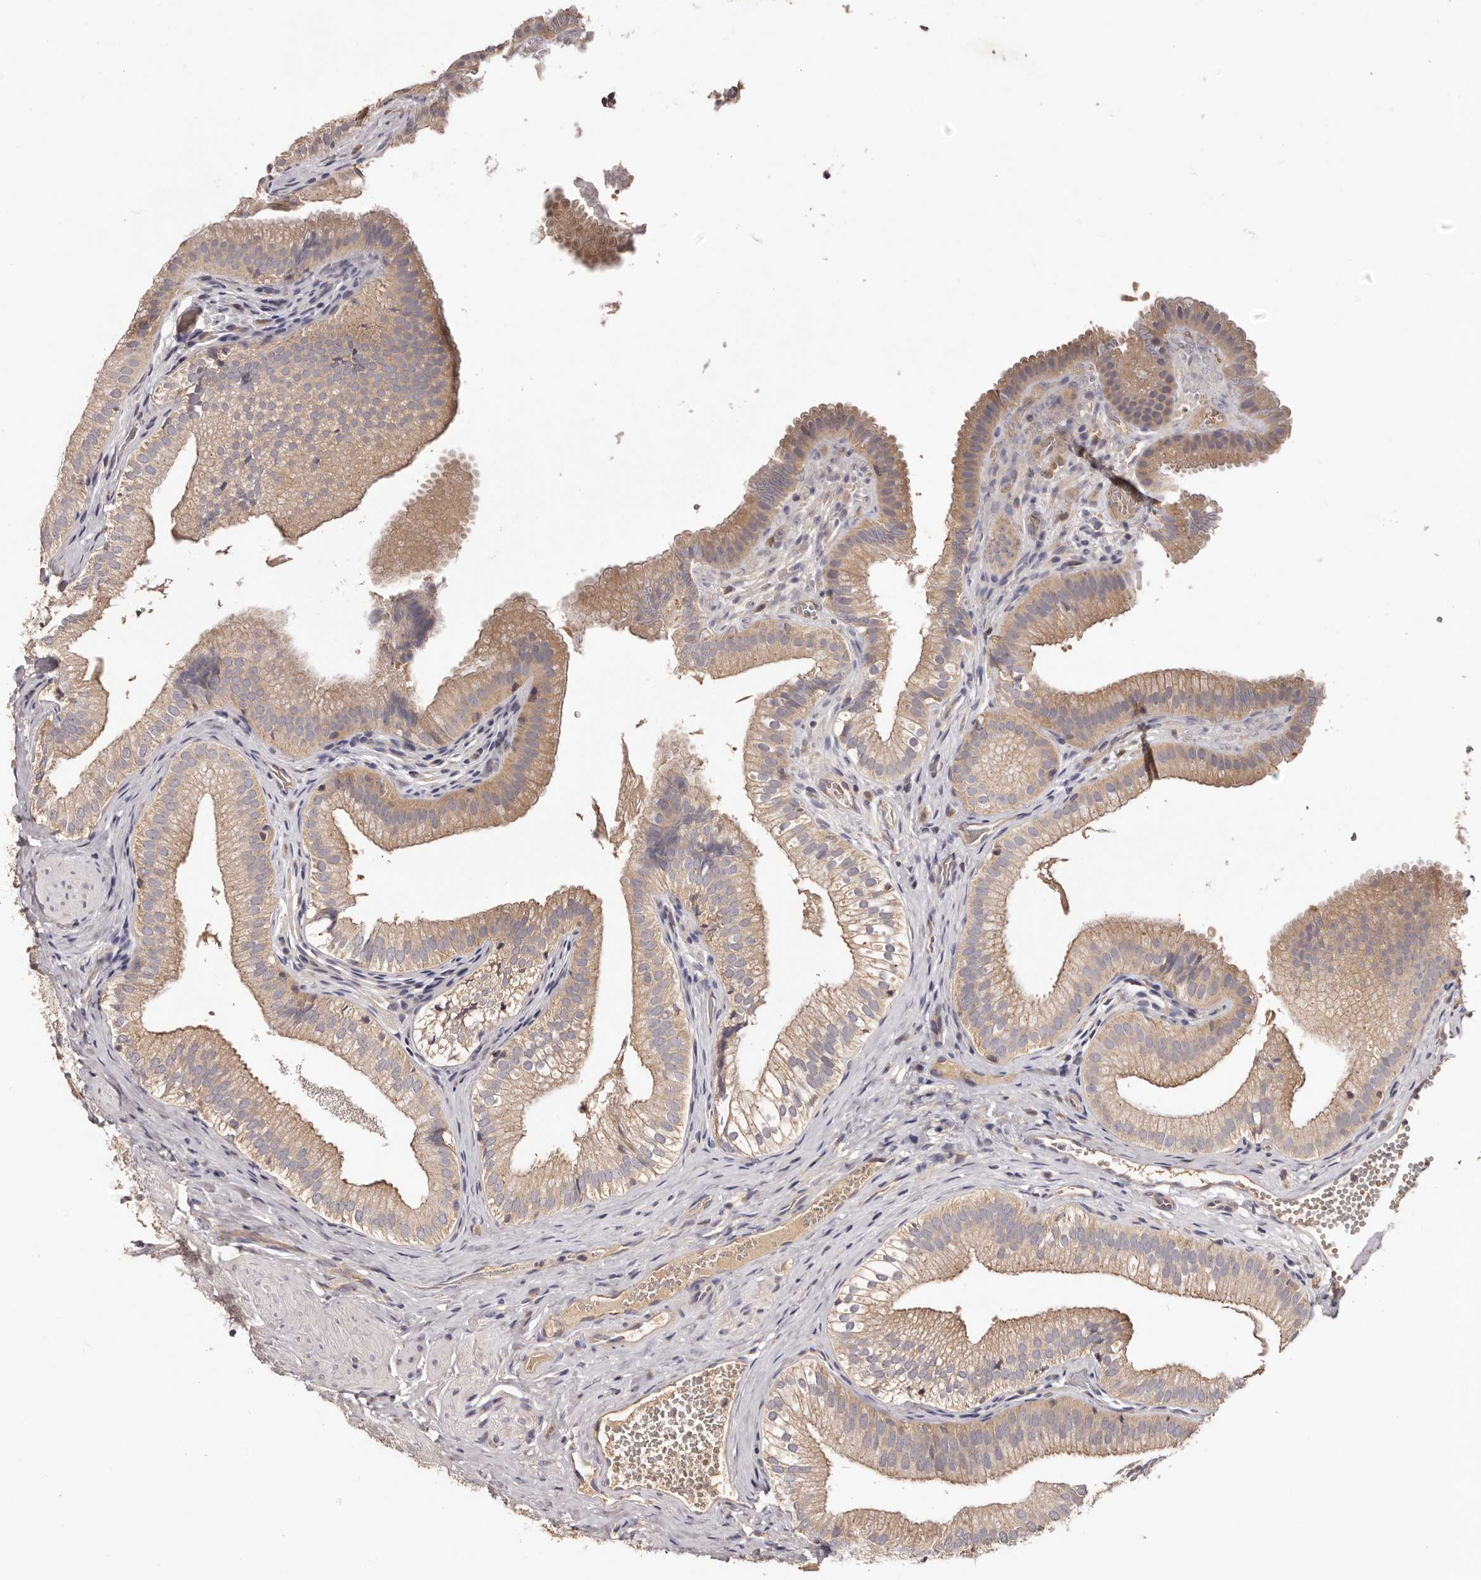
{"staining": {"intensity": "moderate", "quantity": ">75%", "location": "cytoplasmic/membranous"}, "tissue": "gallbladder", "cell_type": "Glandular cells", "image_type": "normal", "snomed": [{"axis": "morphology", "description": "Normal tissue, NOS"}, {"axis": "topography", "description": "Gallbladder"}], "caption": "A micrograph showing moderate cytoplasmic/membranous positivity in approximately >75% of glandular cells in unremarkable gallbladder, as visualized by brown immunohistochemical staining.", "gene": "LTV1", "patient": {"sex": "female", "age": 30}}